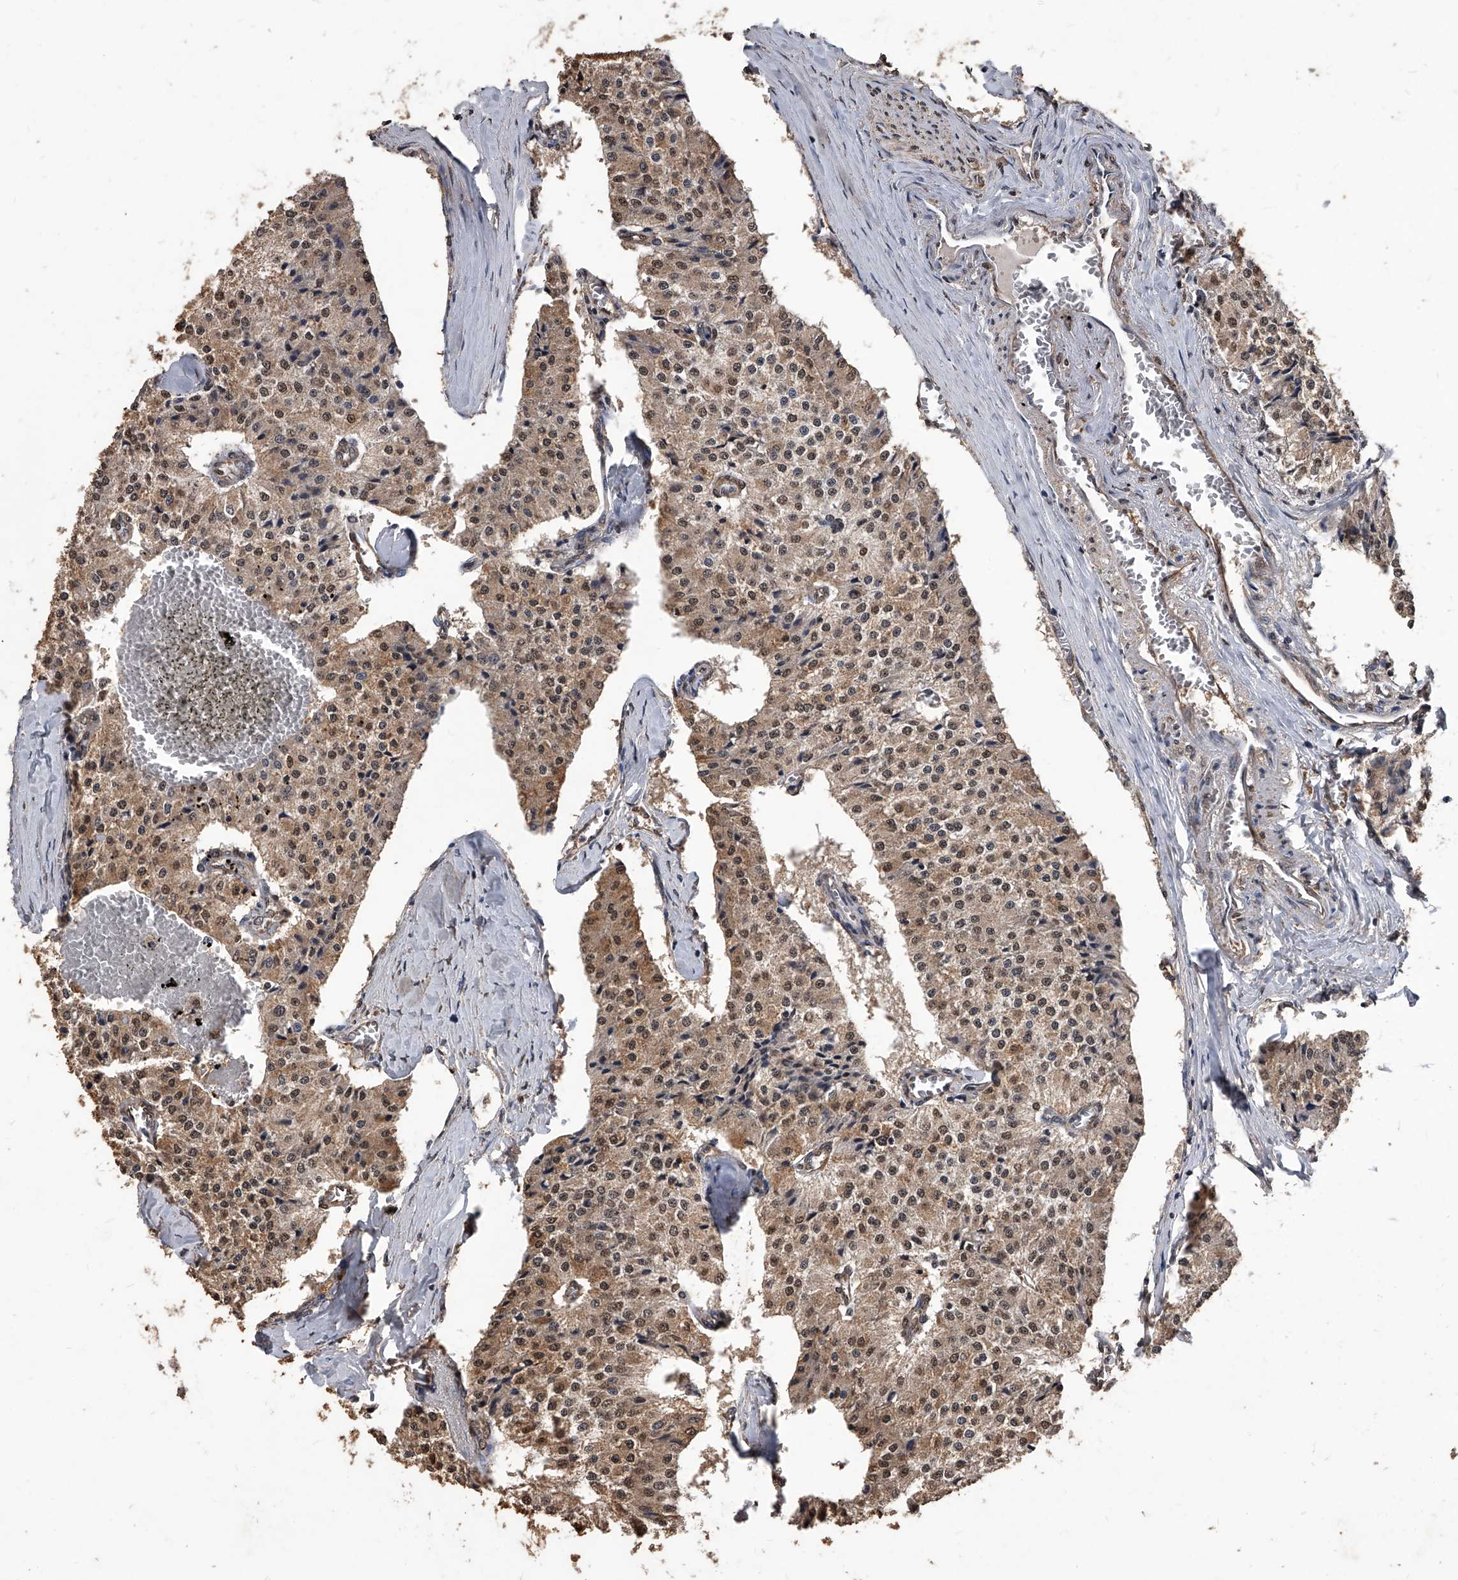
{"staining": {"intensity": "moderate", "quantity": ">75%", "location": "cytoplasmic/membranous,nuclear"}, "tissue": "carcinoid", "cell_type": "Tumor cells", "image_type": "cancer", "snomed": [{"axis": "morphology", "description": "Carcinoid, malignant, NOS"}, {"axis": "topography", "description": "Colon"}], "caption": "There is medium levels of moderate cytoplasmic/membranous and nuclear positivity in tumor cells of carcinoid (malignant), as demonstrated by immunohistochemical staining (brown color).", "gene": "FBXL4", "patient": {"sex": "female", "age": 52}}